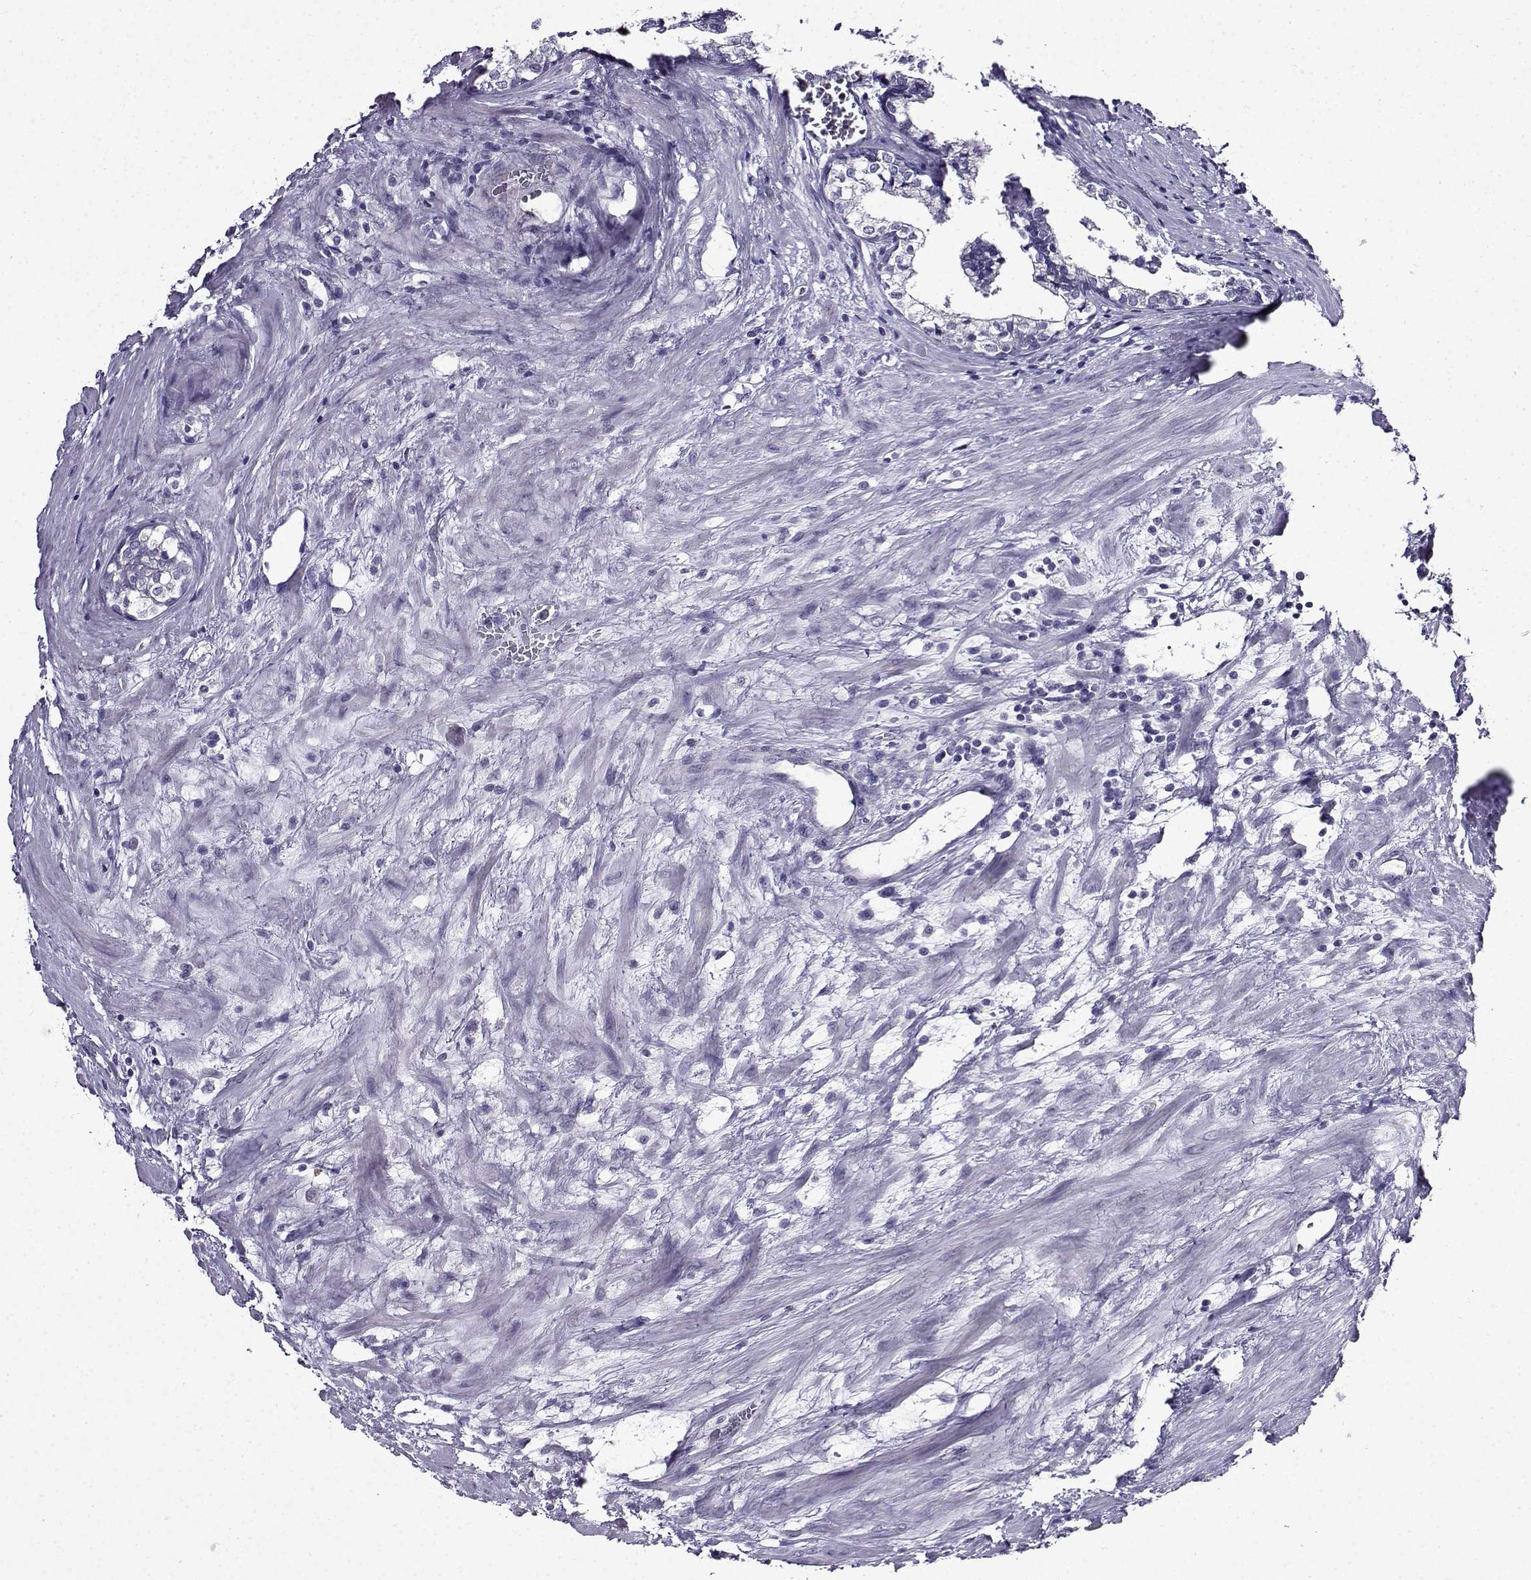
{"staining": {"intensity": "negative", "quantity": "none", "location": "none"}, "tissue": "prostate cancer", "cell_type": "Tumor cells", "image_type": "cancer", "snomed": [{"axis": "morphology", "description": "Adenocarcinoma, NOS"}, {"axis": "topography", "description": "Prostate and seminal vesicle, NOS"}], "caption": "Prostate cancer stained for a protein using immunohistochemistry (IHC) demonstrates no staining tumor cells.", "gene": "TMEM266", "patient": {"sex": "male", "age": 63}}